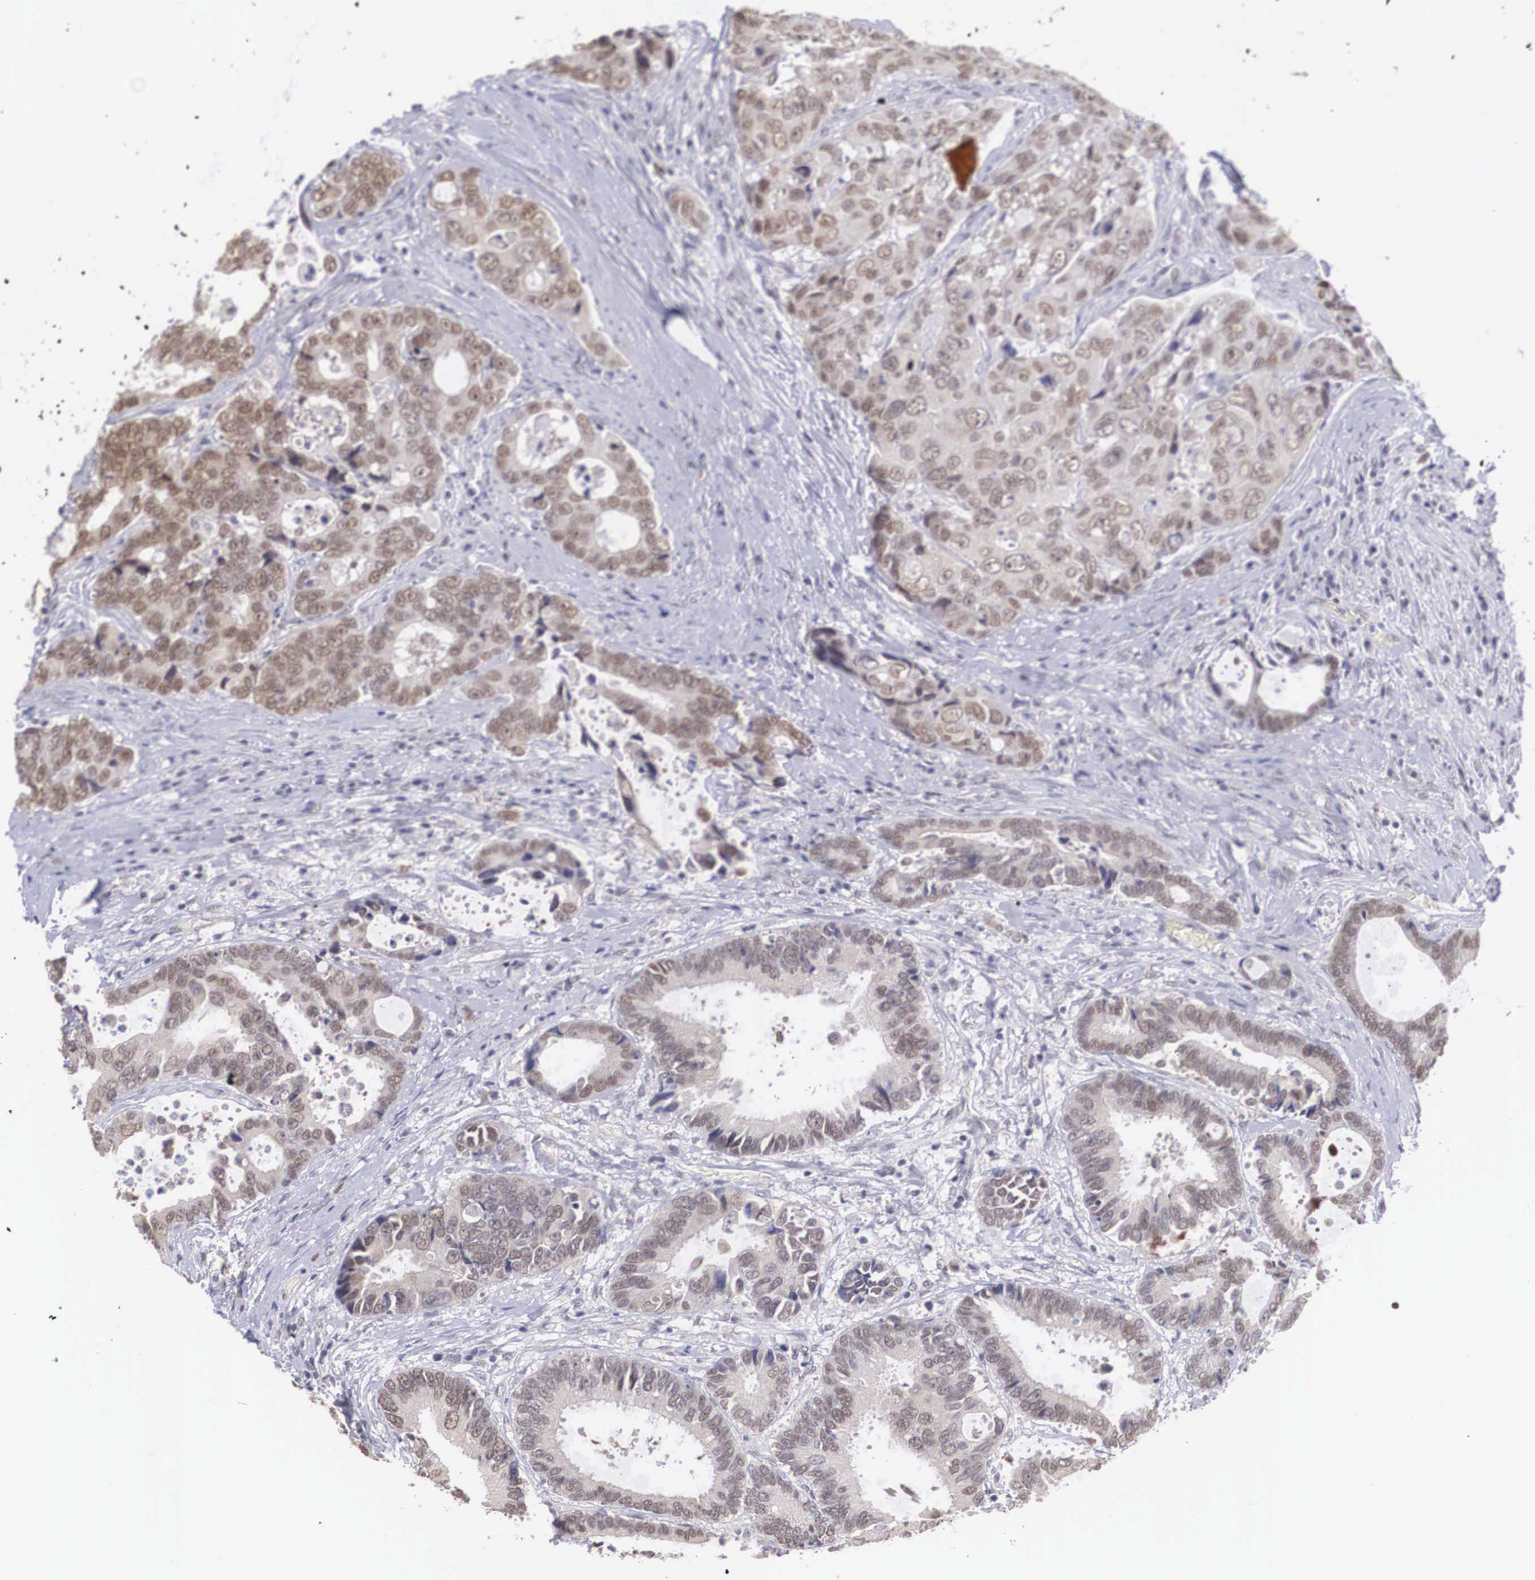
{"staining": {"intensity": "moderate", "quantity": ">75%", "location": "cytoplasmic/membranous,nuclear"}, "tissue": "colorectal cancer", "cell_type": "Tumor cells", "image_type": "cancer", "snomed": [{"axis": "morphology", "description": "Adenocarcinoma, NOS"}, {"axis": "topography", "description": "Rectum"}], "caption": "The immunohistochemical stain shows moderate cytoplasmic/membranous and nuclear positivity in tumor cells of colorectal cancer (adenocarcinoma) tissue.", "gene": "NINL", "patient": {"sex": "female", "age": 67}}